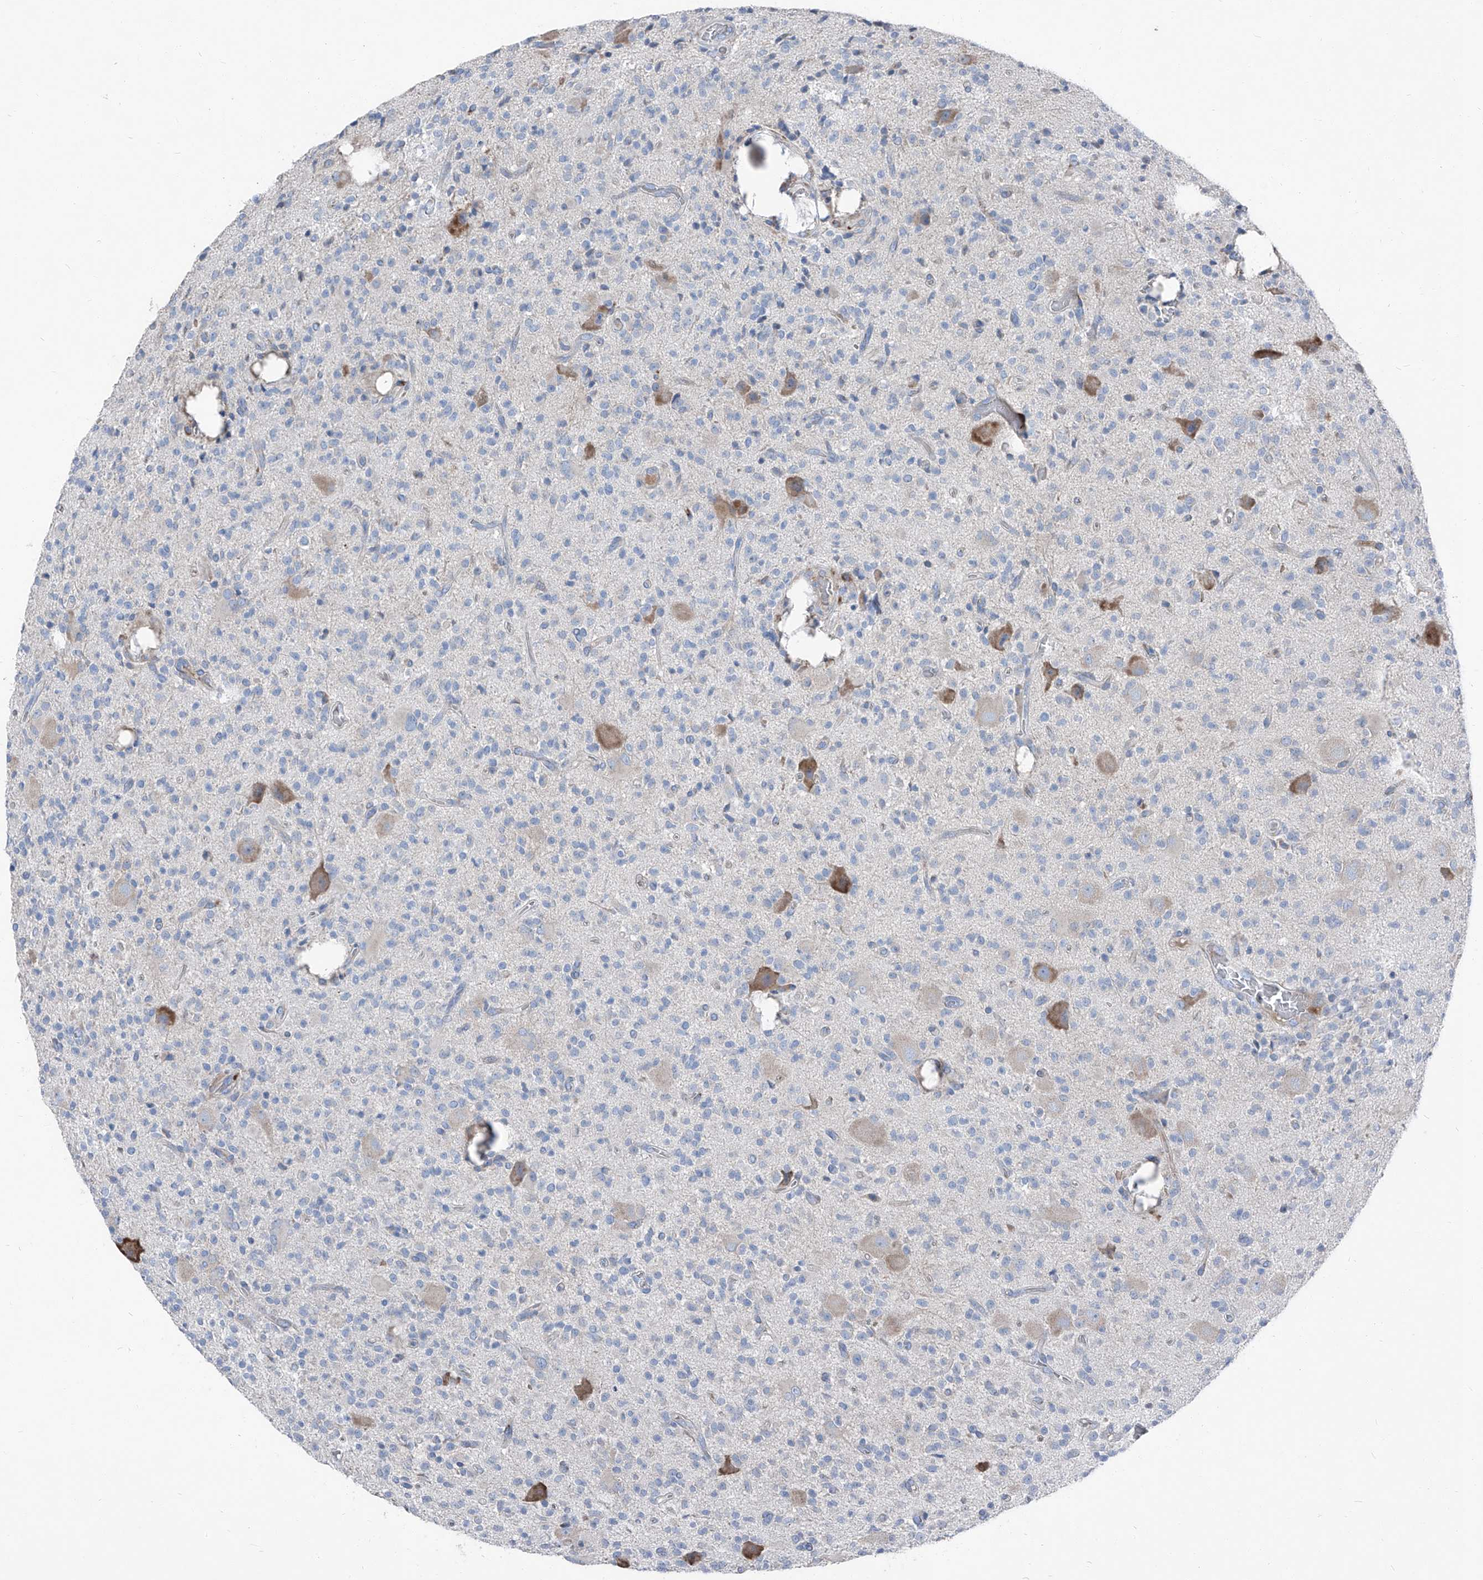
{"staining": {"intensity": "negative", "quantity": "none", "location": "none"}, "tissue": "glioma", "cell_type": "Tumor cells", "image_type": "cancer", "snomed": [{"axis": "morphology", "description": "Glioma, malignant, High grade"}, {"axis": "topography", "description": "Brain"}], "caption": "Protein analysis of malignant glioma (high-grade) demonstrates no significant staining in tumor cells.", "gene": "IFI27", "patient": {"sex": "male", "age": 34}}